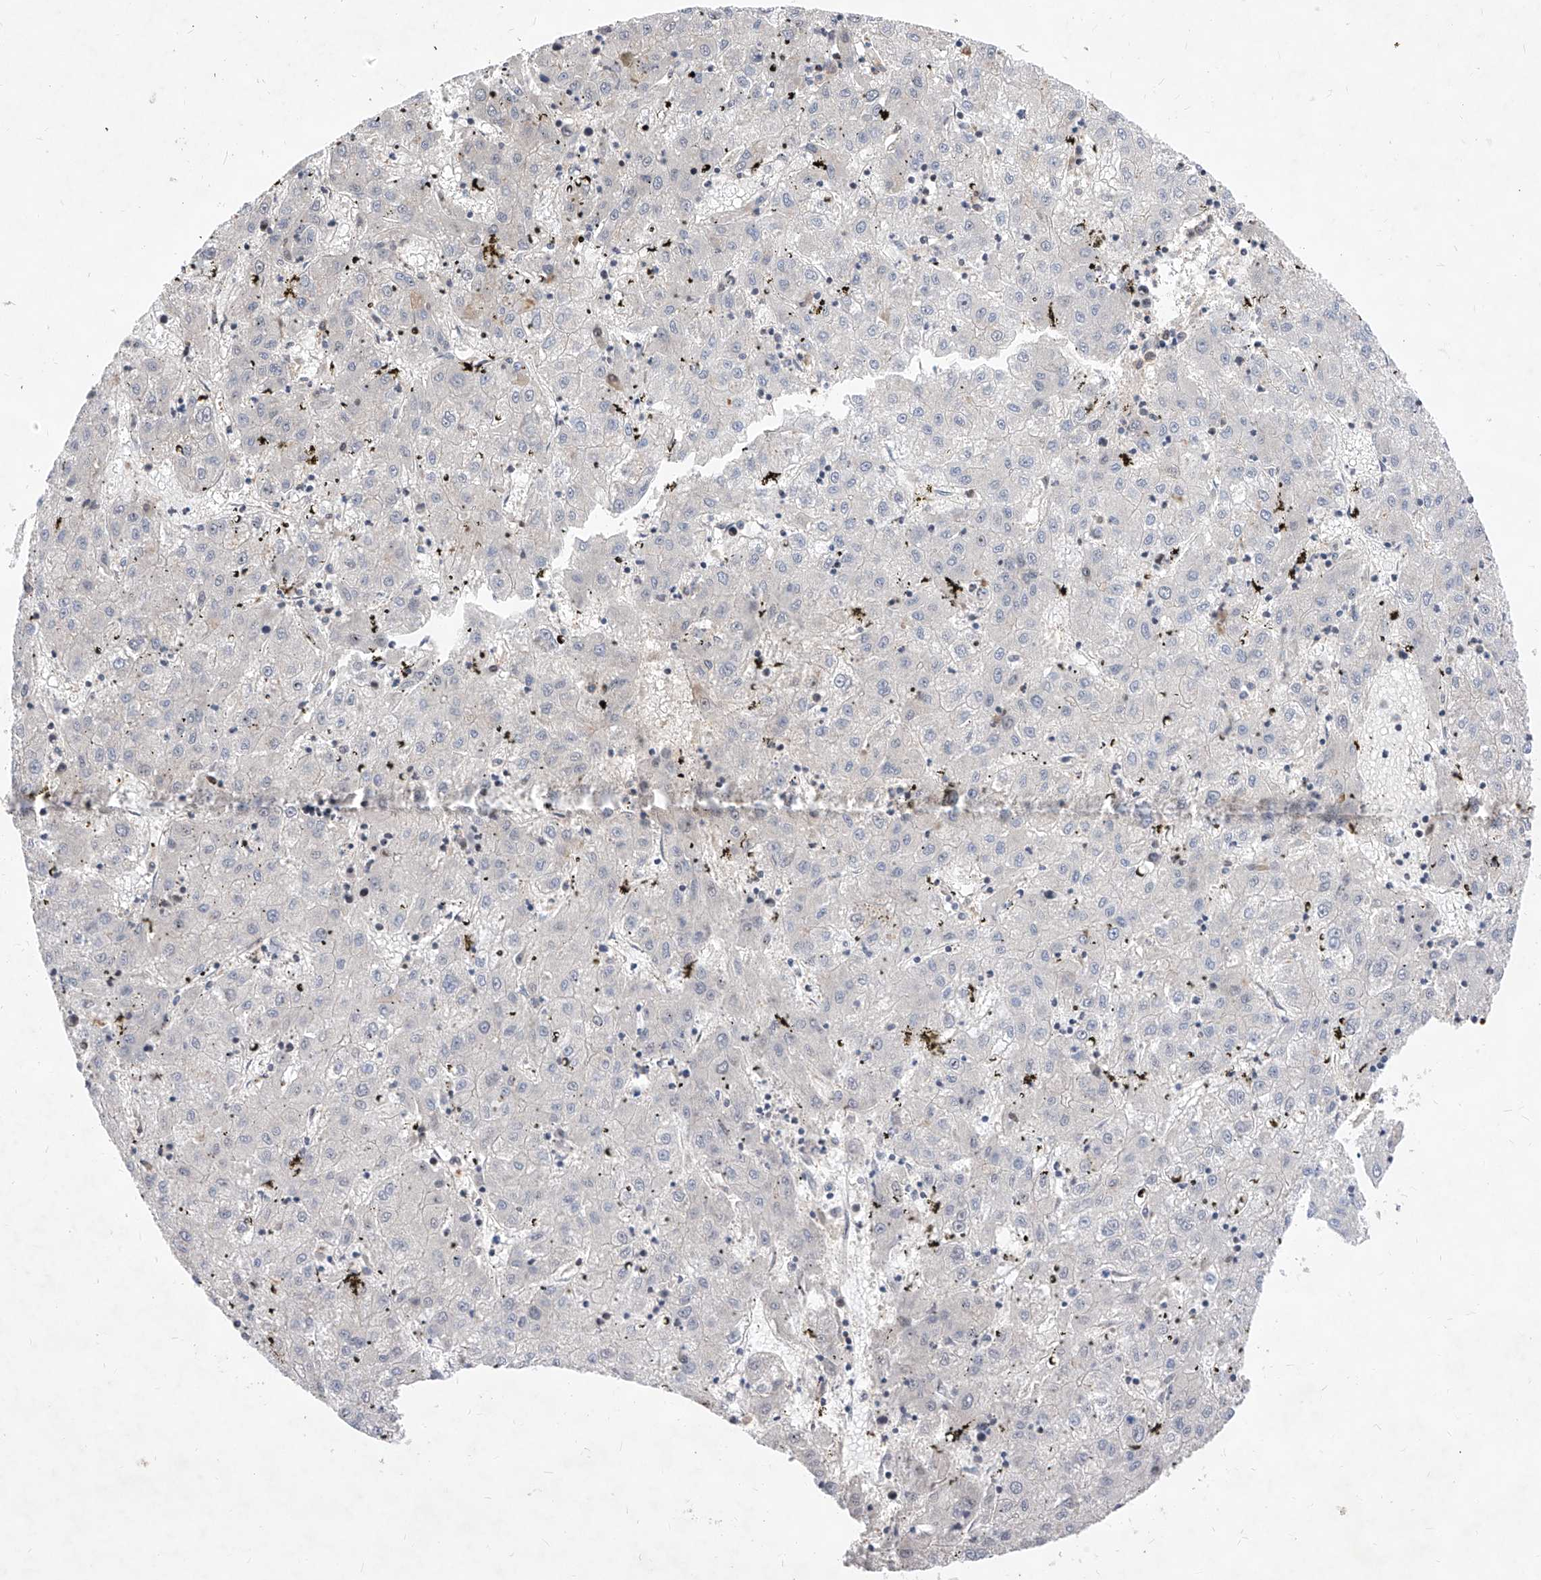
{"staining": {"intensity": "negative", "quantity": "none", "location": "none"}, "tissue": "liver cancer", "cell_type": "Tumor cells", "image_type": "cancer", "snomed": [{"axis": "morphology", "description": "Carcinoma, Hepatocellular, NOS"}, {"axis": "topography", "description": "Liver"}], "caption": "Immunohistochemistry (IHC) image of neoplastic tissue: human liver hepatocellular carcinoma stained with DAB (3,3'-diaminobenzidine) shows no significant protein staining in tumor cells.", "gene": "LGR4", "patient": {"sex": "male", "age": 72}}